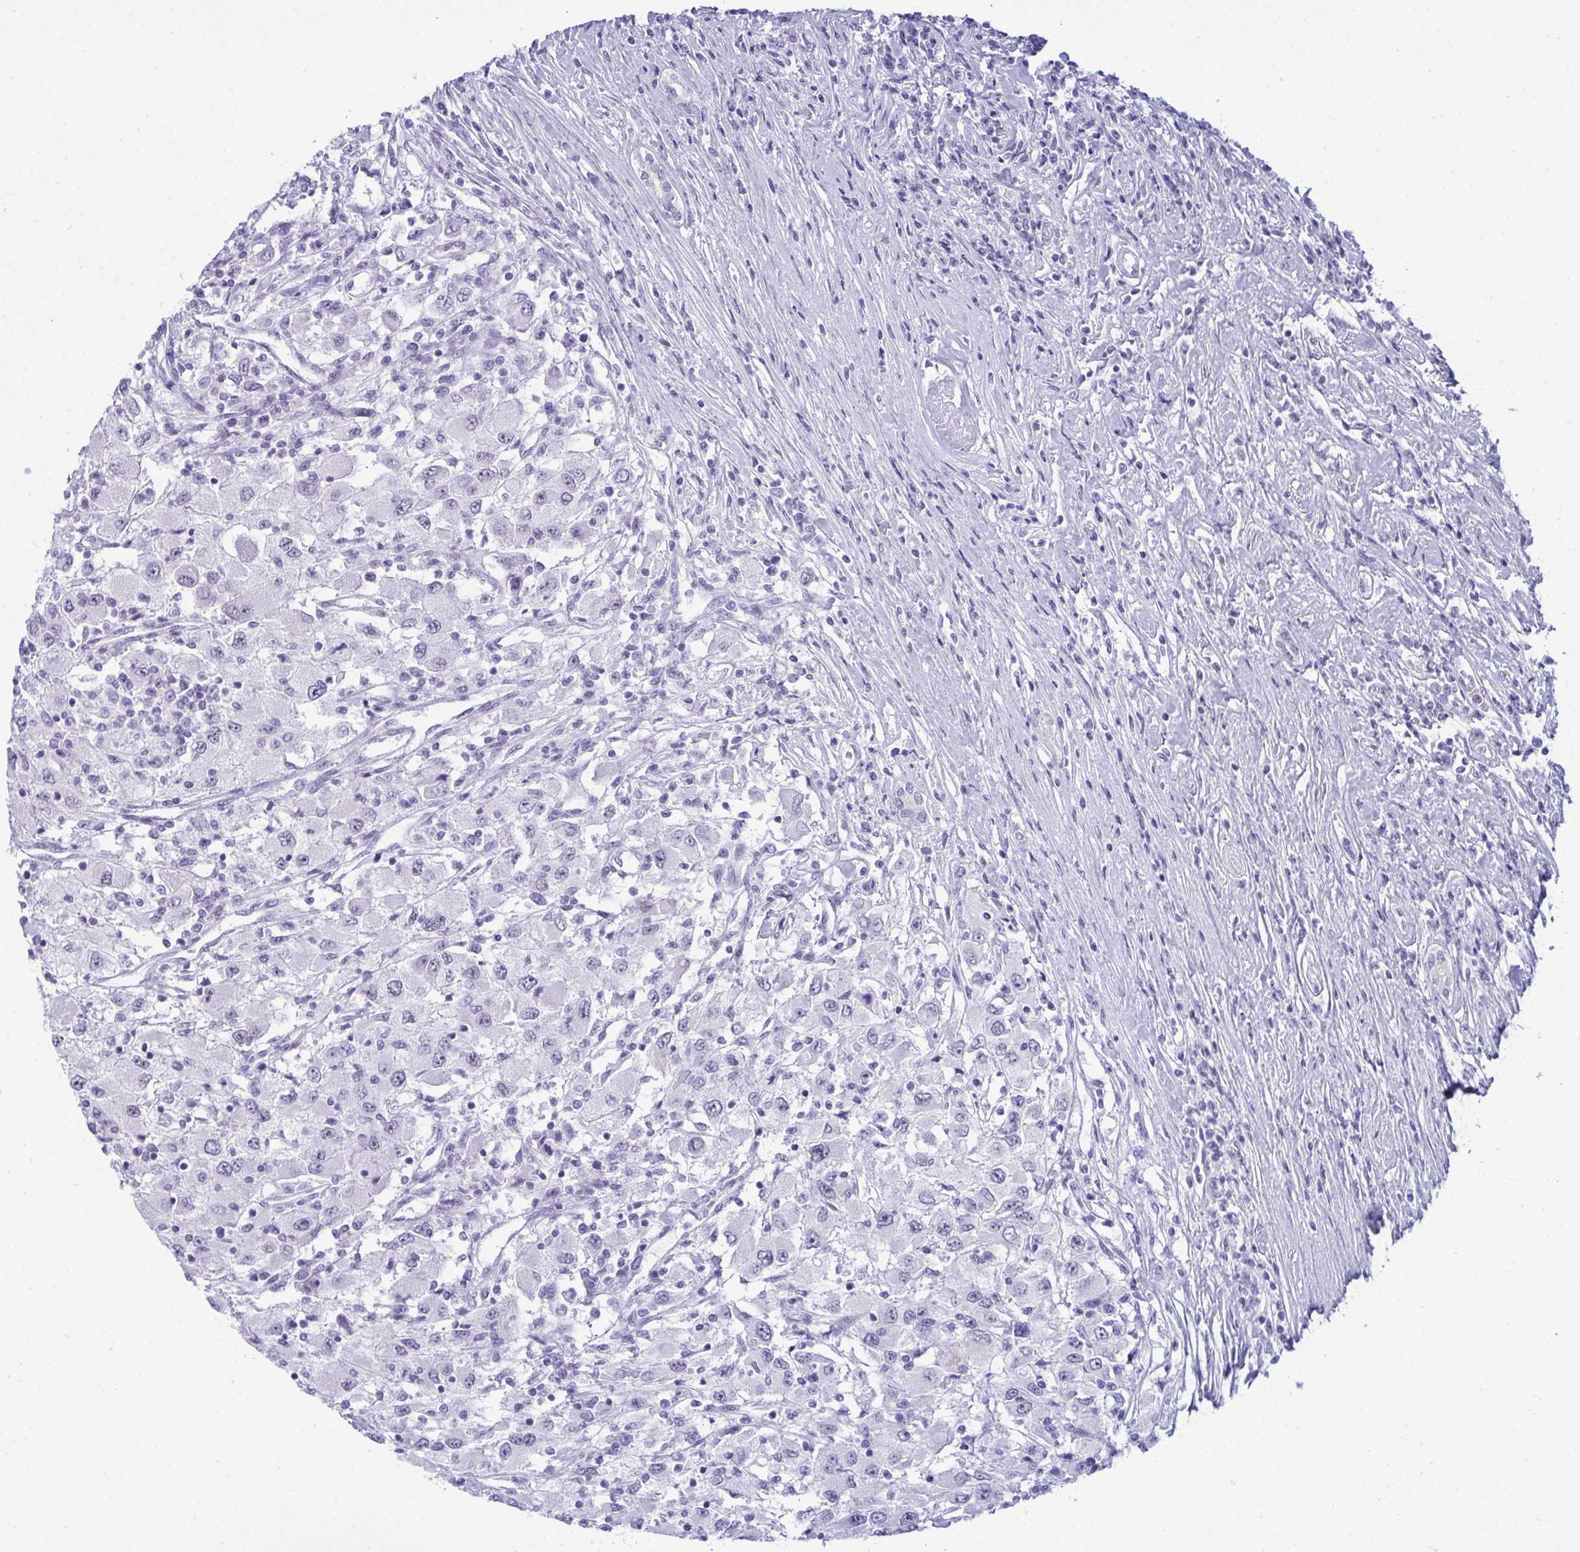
{"staining": {"intensity": "negative", "quantity": "none", "location": "none"}, "tissue": "renal cancer", "cell_type": "Tumor cells", "image_type": "cancer", "snomed": [{"axis": "morphology", "description": "Adenocarcinoma, NOS"}, {"axis": "topography", "description": "Kidney"}], "caption": "The IHC histopathology image has no significant staining in tumor cells of renal cancer (adenocarcinoma) tissue.", "gene": "OR5F1", "patient": {"sex": "female", "age": 67}}